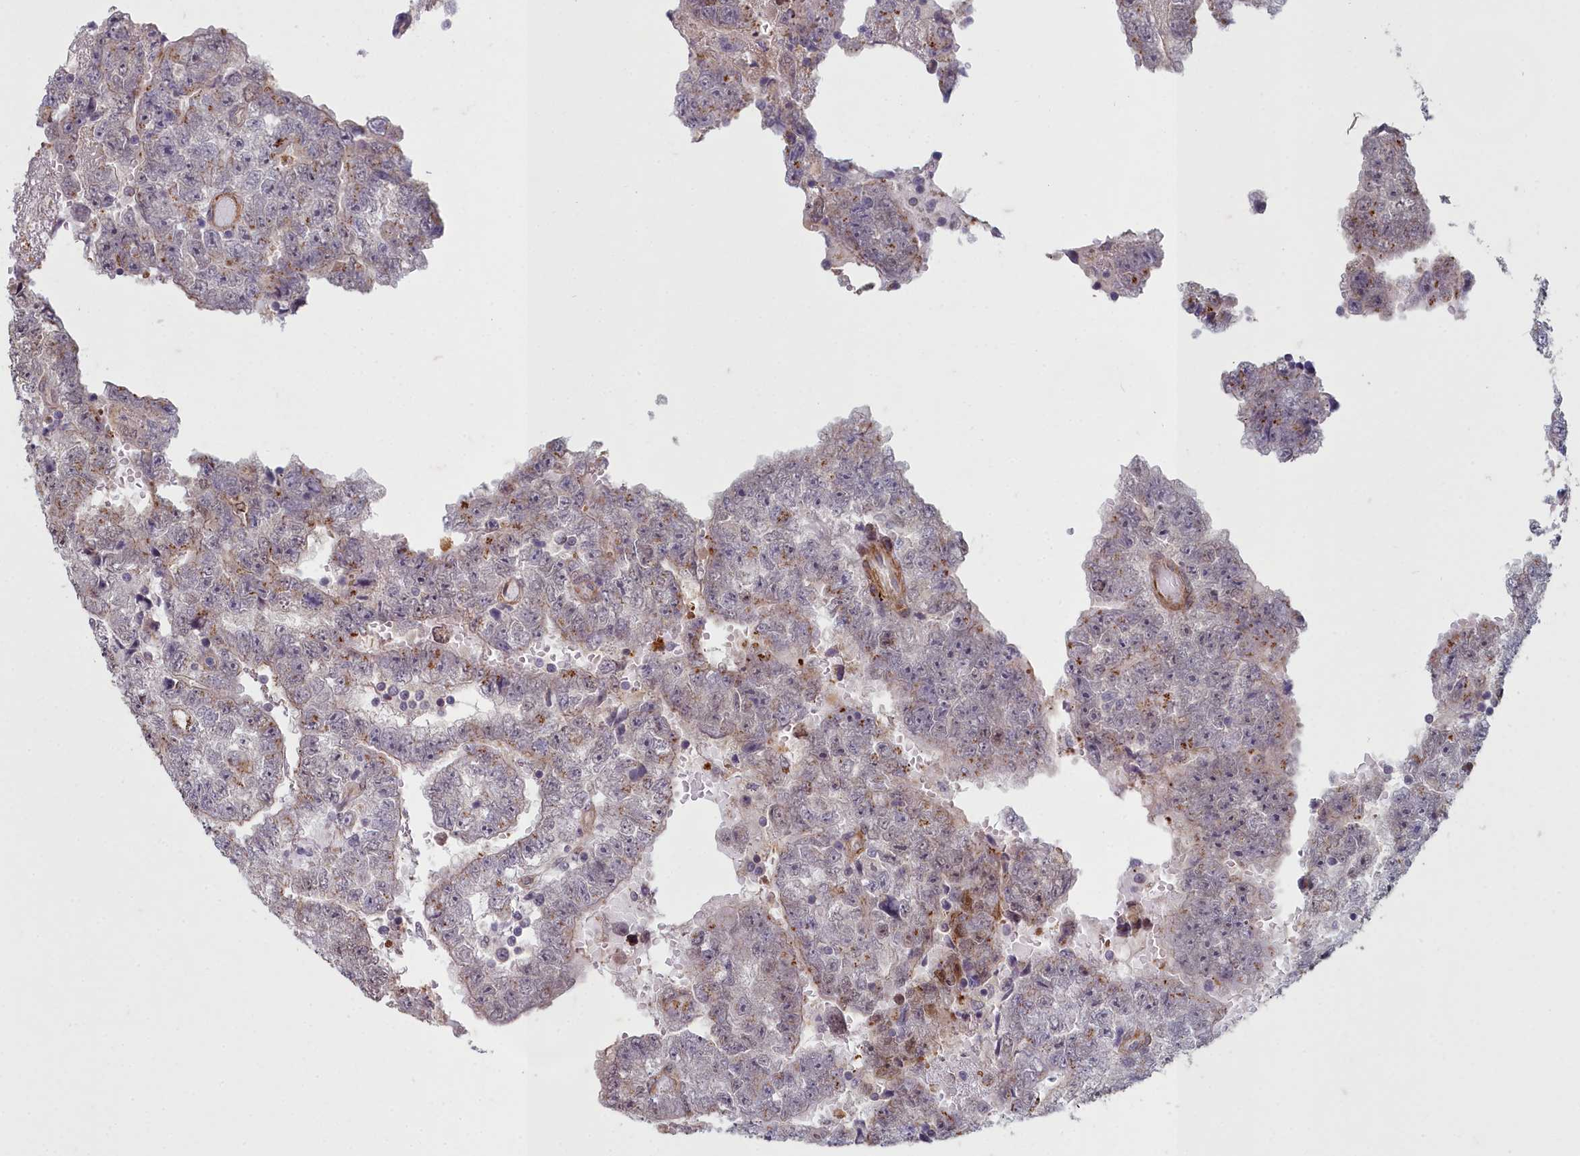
{"staining": {"intensity": "weak", "quantity": "25%-75%", "location": "cytoplasmic/membranous"}, "tissue": "testis cancer", "cell_type": "Tumor cells", "image_type": "cancer", "snomed": [{"axis": "morphology", "description": "Carcinoma, Embryonal, NOS"}, {"axis": "topography", "description": "Testis"}], "caption": "IHC image of neoplastic tissue: human testis cancer stained using IHC displays low levels of weak protein expression localized specifically in the cytoplasmic/membranous of tumor cells, appearing as a cytoplasmic/membranous brown color.", "gene": "ZNF626", "patient": {"sex": "male", "age": 25}}